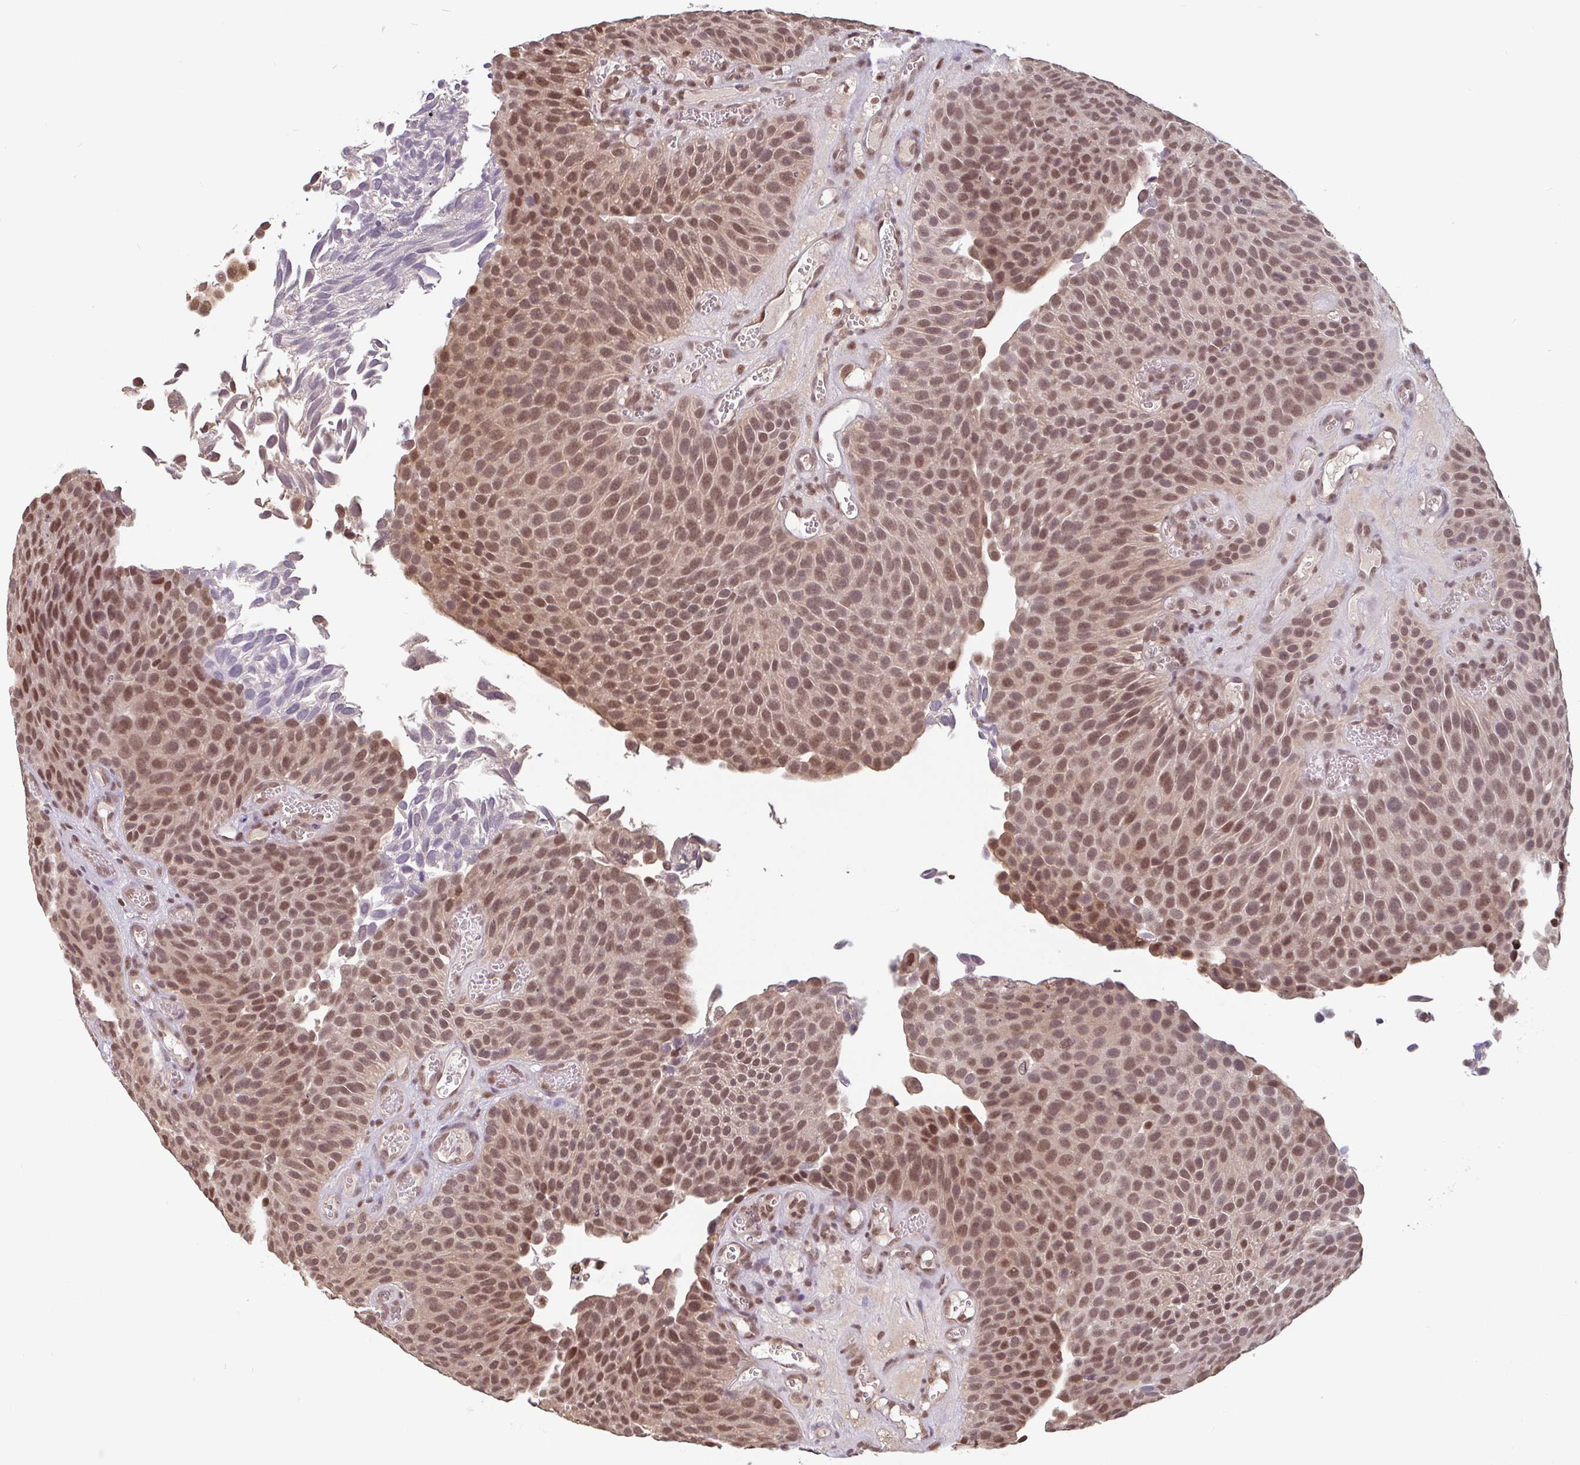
{"staining": {"intensity": "moderate", "quantity": ">75%", "location": "nuclear"}, "tissue": "urothelial cancer", "cell_type": "Tumor cells", "image_type": "cancer", "snomed": [{"axis": "morphology", "description": "Urothelial carcinoma, Low grade"}, {"axis": "topography", "description": "Urinary bladder"}], "caption": "A brown stain highlights moderate nuclear positivity of a protein in urothelial cancer tumor cells.", "gene": "DR1", "patient": {"sex": "male", "age": 89}}